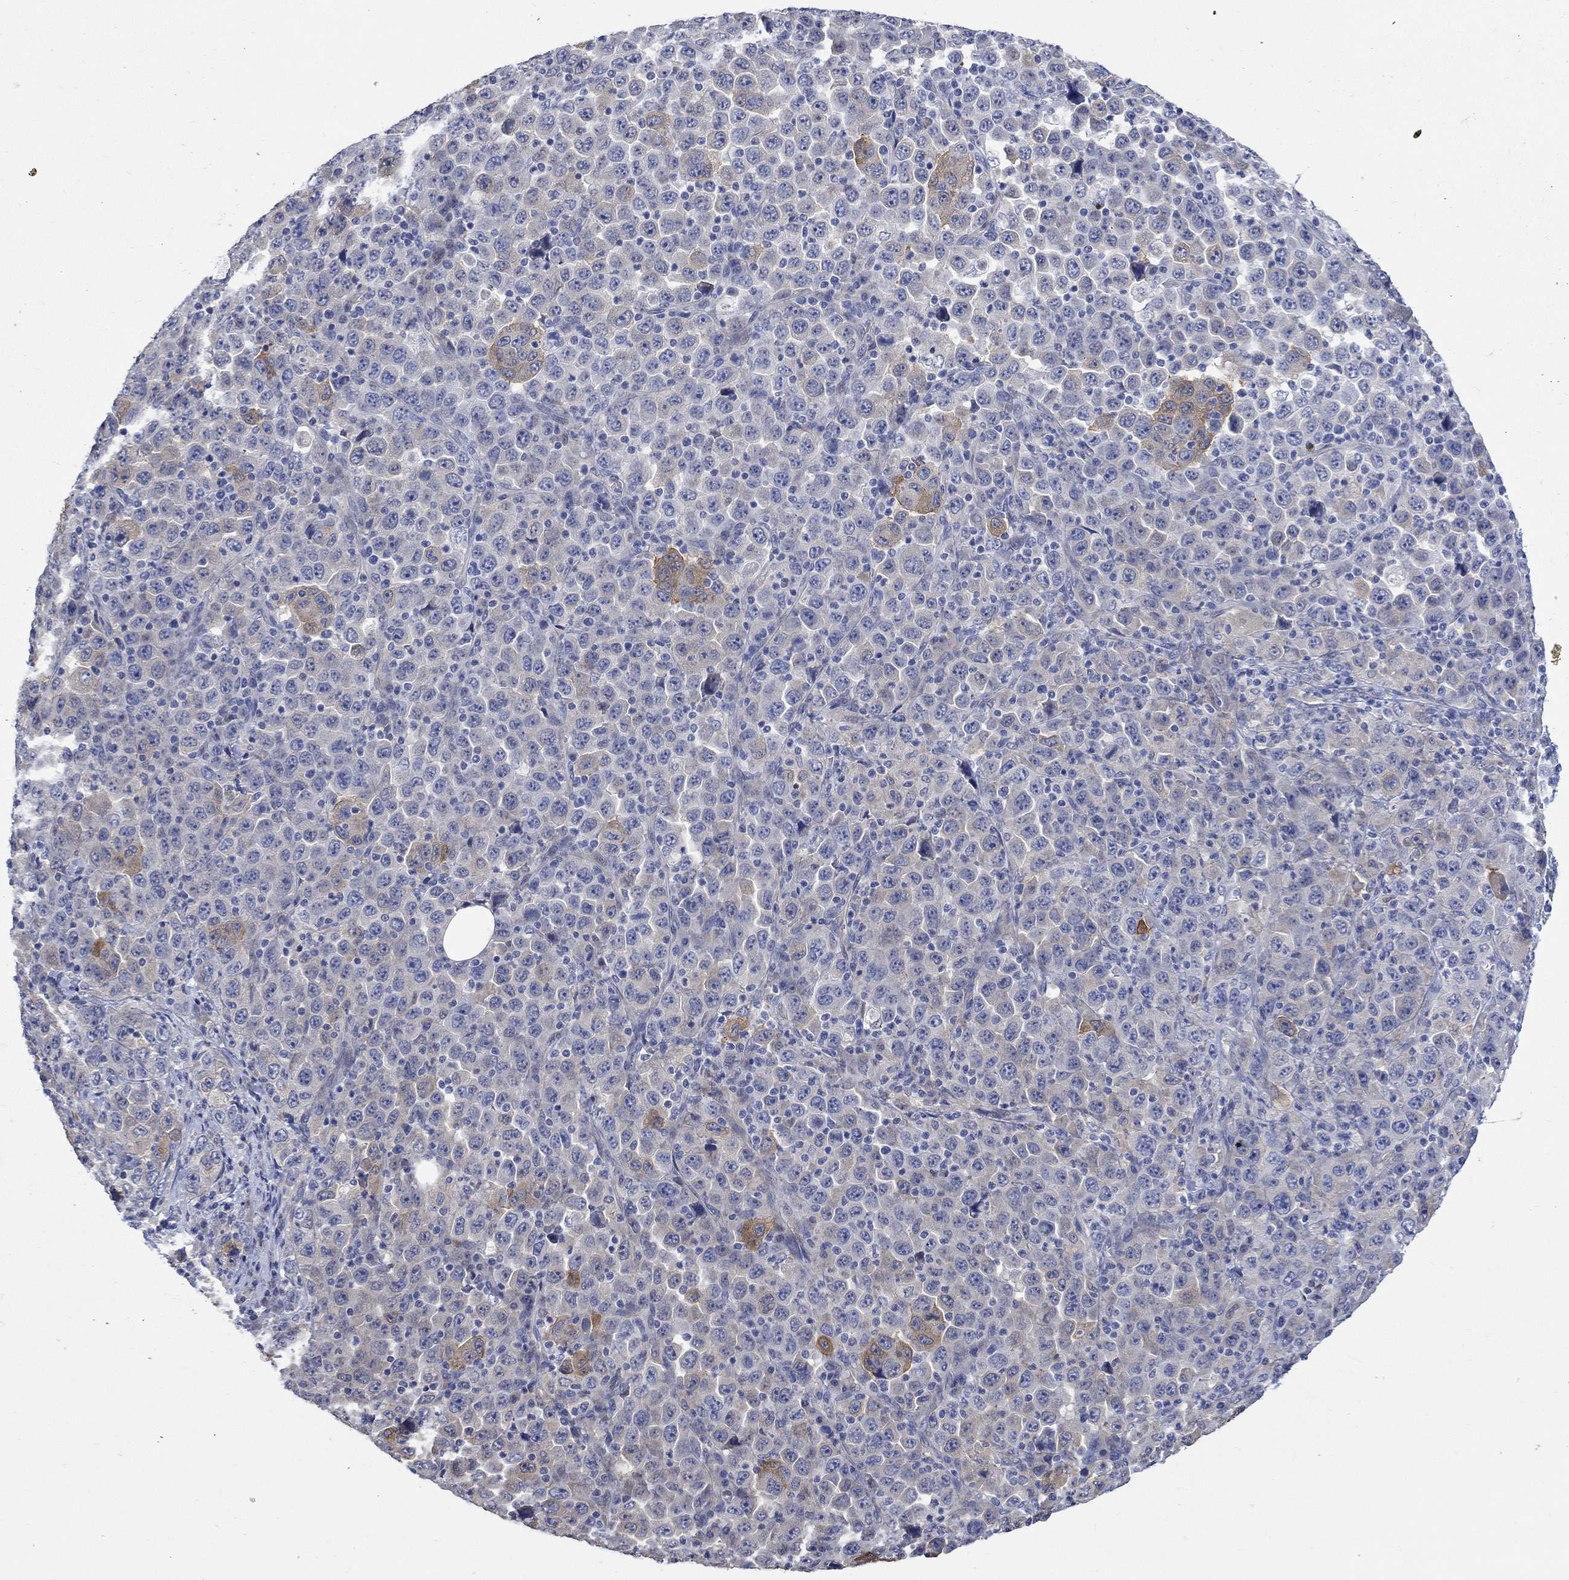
{"staining": {"intensity": "moderate", "quantity": "<25%", "location": "cytoplasmic/membranous"}, "tissue": "stomach cancer", "cell_type": "Tumor cells", "image_type": "cancer", "snomed": [{"axis": "morphology", "description": "Normal tissue, NOS"}, {"axis": "morphology", "description": "Adenocarcinoma, NOS"}, {"axis": "topography", "description": "Stomach, upper"}, {"axis": "topography", "description": "Stomach"}], "caption": "Stomach cancer stained with IHC shows moderate cytoplasmic/membranous staining in about <25% of tumor cells.", "gene": "TGM2", "patient": {"sex": "male", "age": 59}}